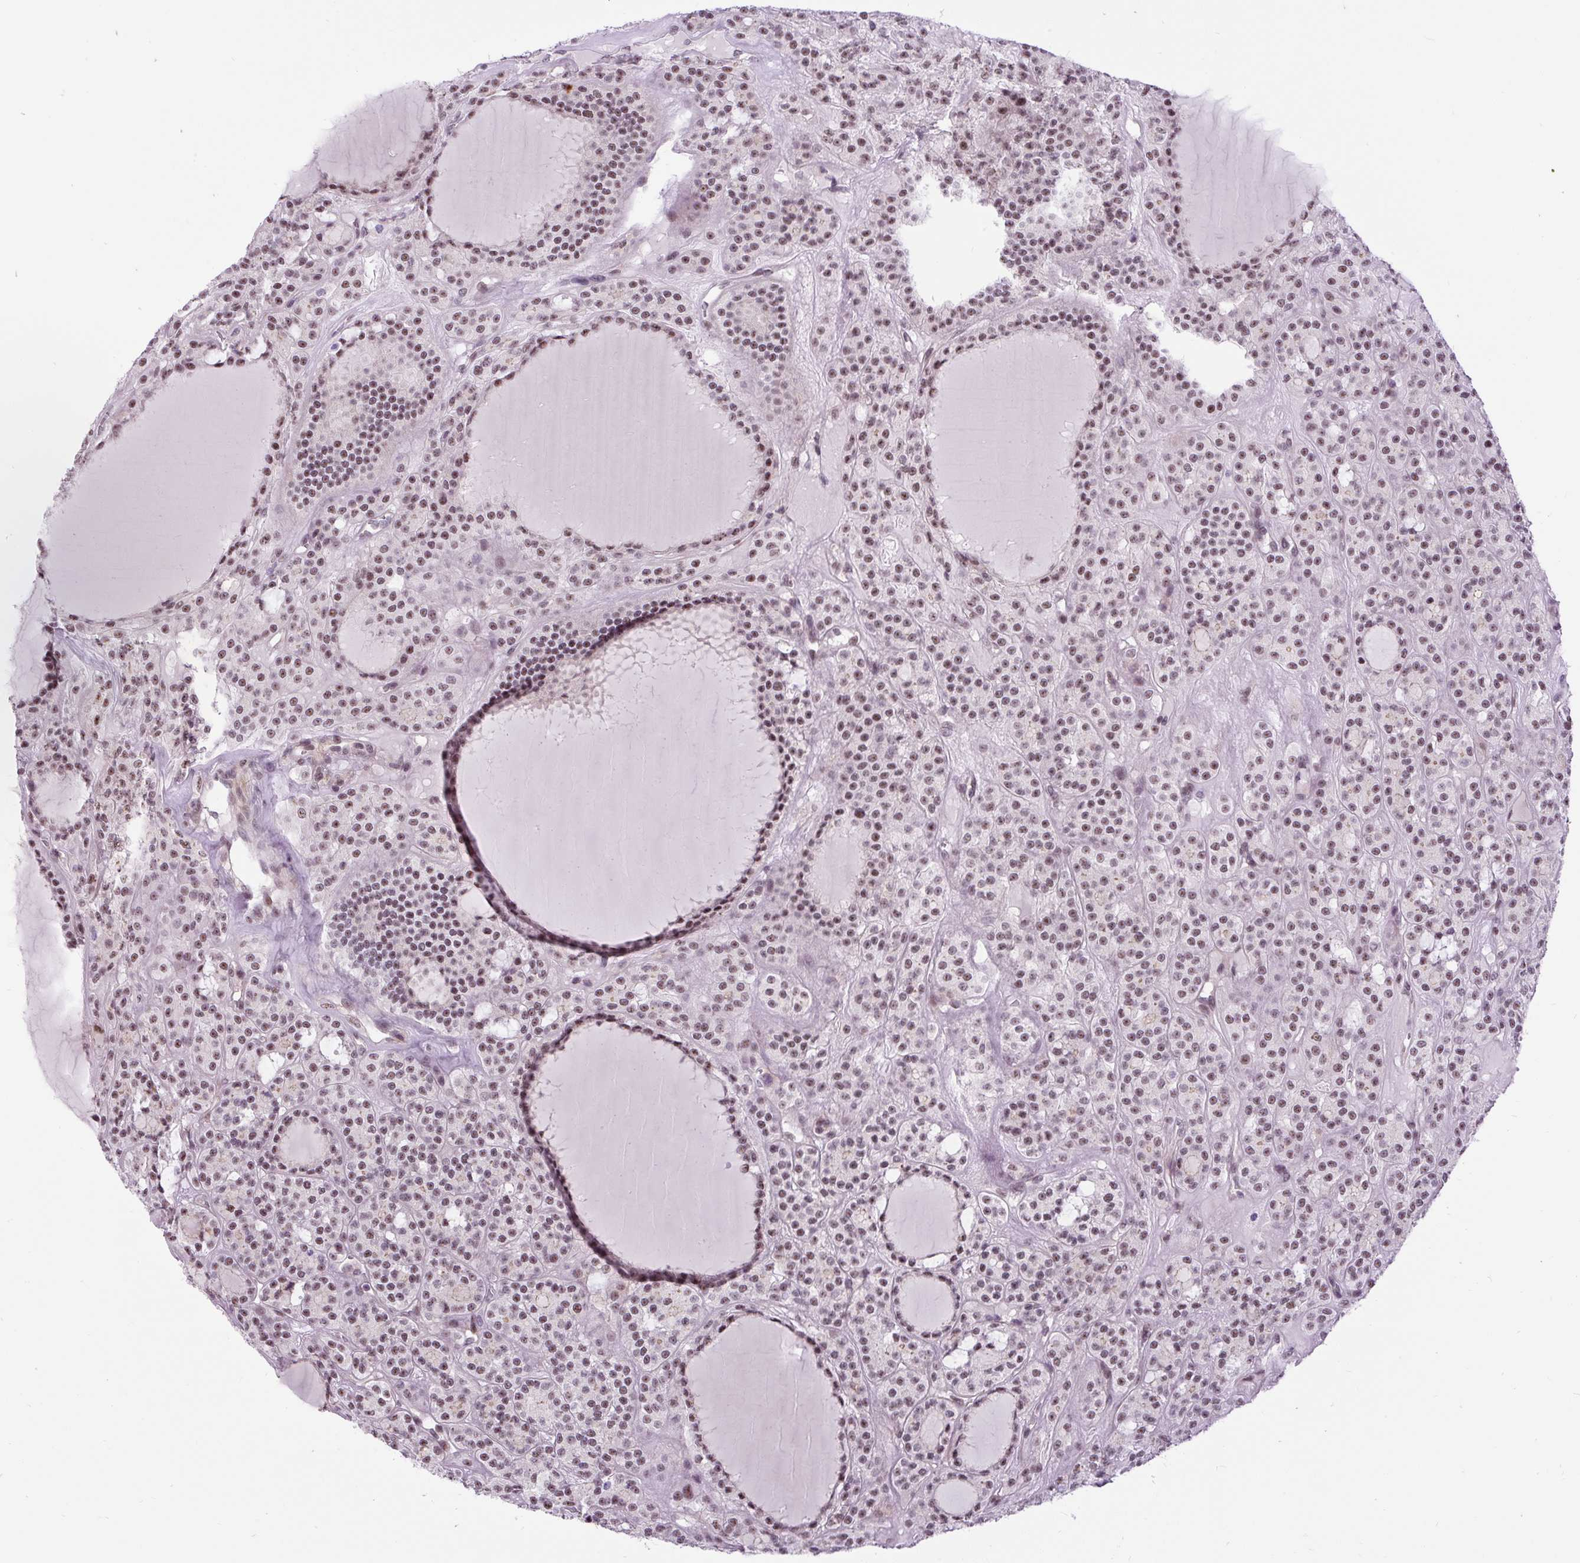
{"staining": {"intensity": "moderate", "quantity": ">75%", "location": "nuclear"}, "tissue": "thyroid cancer", "cell_type": "Tumor cells", "image_type": "cancer", "snomed": [{"axis": "morphology", "description": "Follicular adenoma carcinoma, NOS"}, {"axis": "topography", "description": "Thyroid gland"}], "caption": "High-magnification brightfield microscopy of thyroid cancer stained with DAB (brown) and counterstained with hematoxylin (blue). tumor cells exhibit moderate nuclear expression is appreciated in approximately>75% of cells.", "gene": "SMC5", "patient": {"sex": "female", "age": 63}}